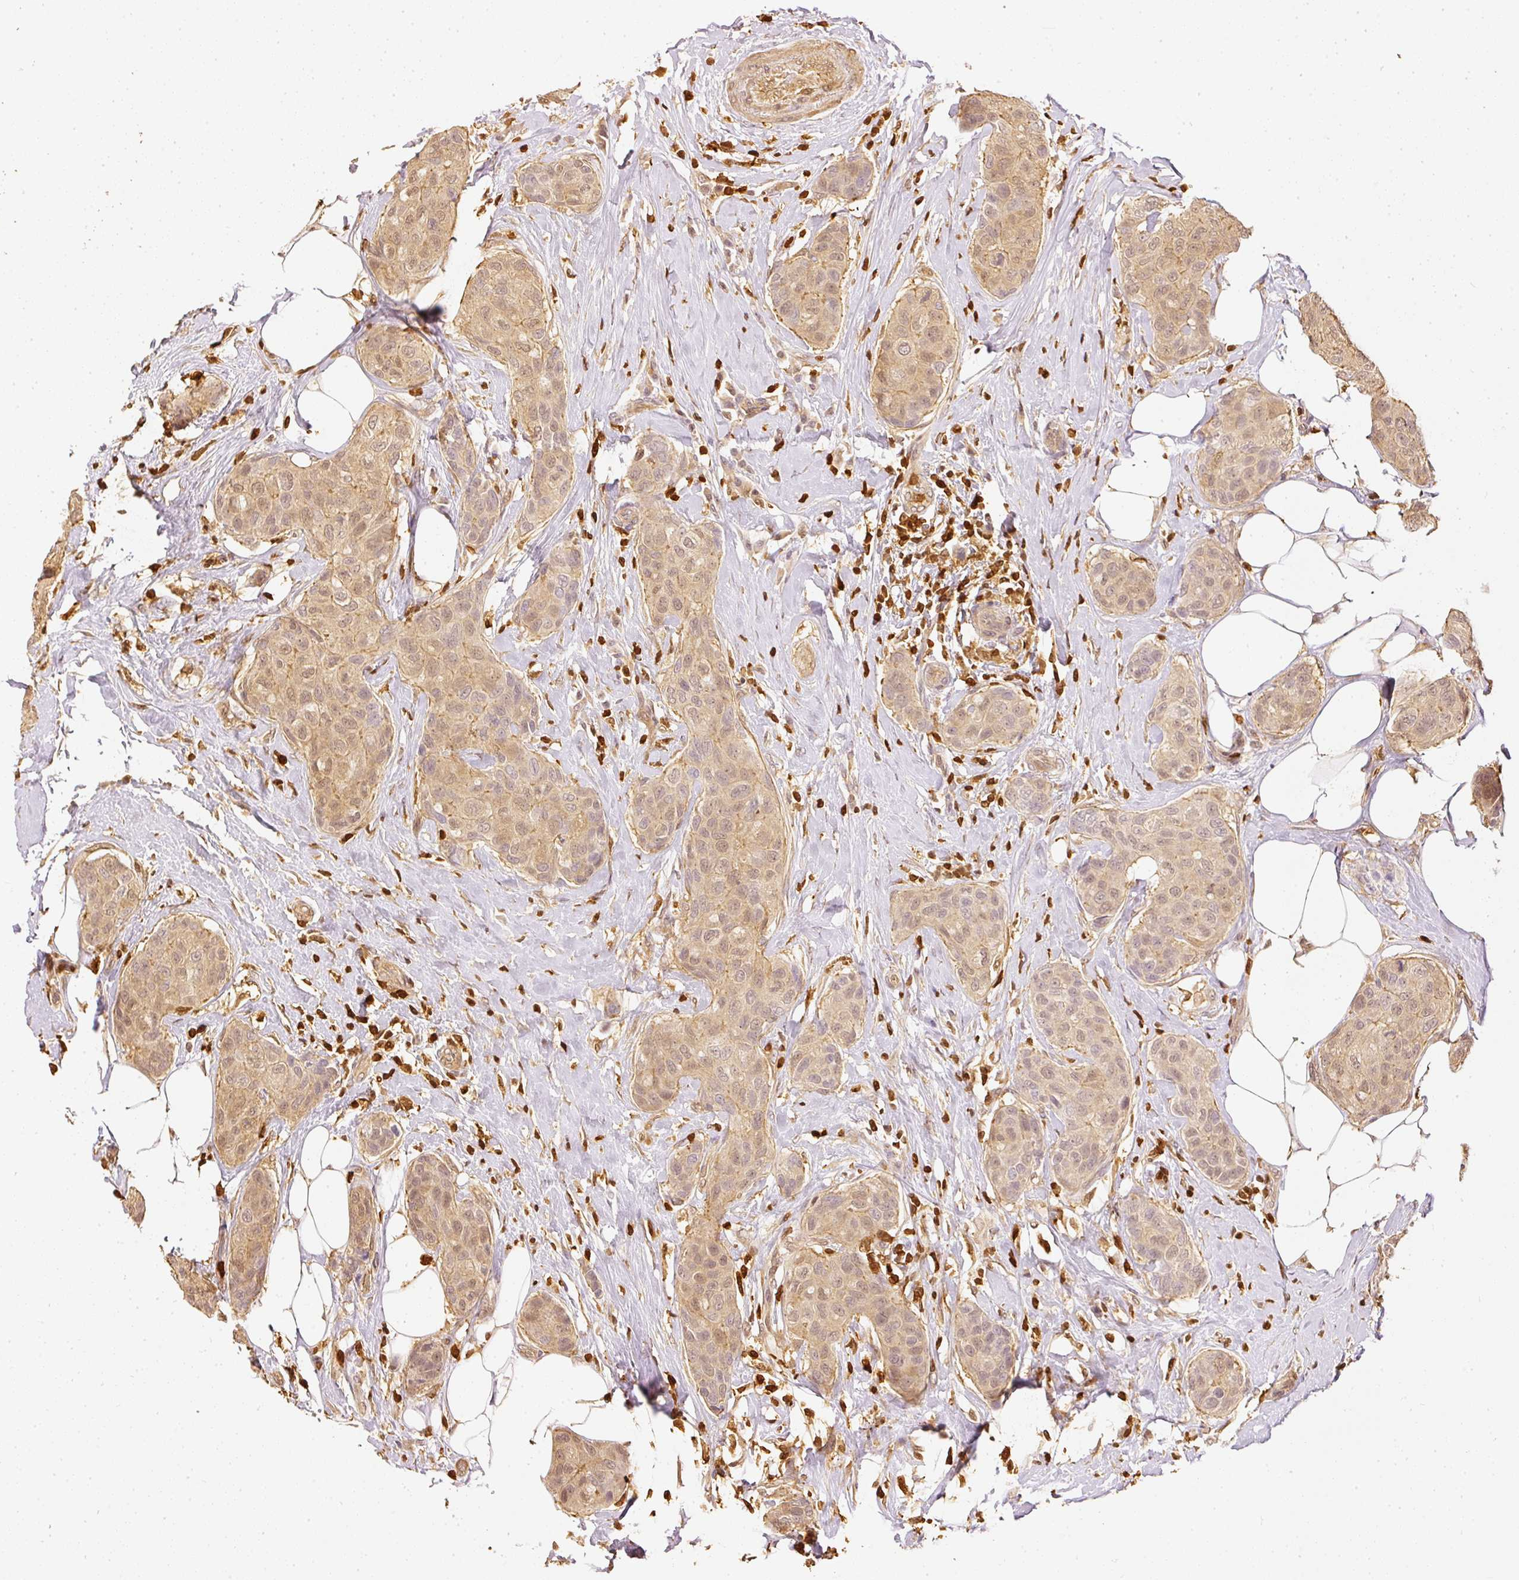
{"staining": {"intensity": "weak", "quantity": ">75%", "location": "cytoplasmic/membranous,nuclear"}, "tissue": "breast cancer", "cell_type": "Tumor cells", "image_type": "cancer", "snomed": [{"axis": "morphology", "description": "Duct carcinoma"}, {"axis": "topography", "description": "Breast"}, {"axis": "topography", "description": "Lymph node"}], "caption": "DAB immunohistochemical staining of breast cancer displays weak cytoplasmic/membranous and nuclear protein staining in approximately >75% of tumor cells. (IHC, brightfield microscopy, high magnification).", "gene": "PFN1", "patient": {"sex": "female", "age": 80}}